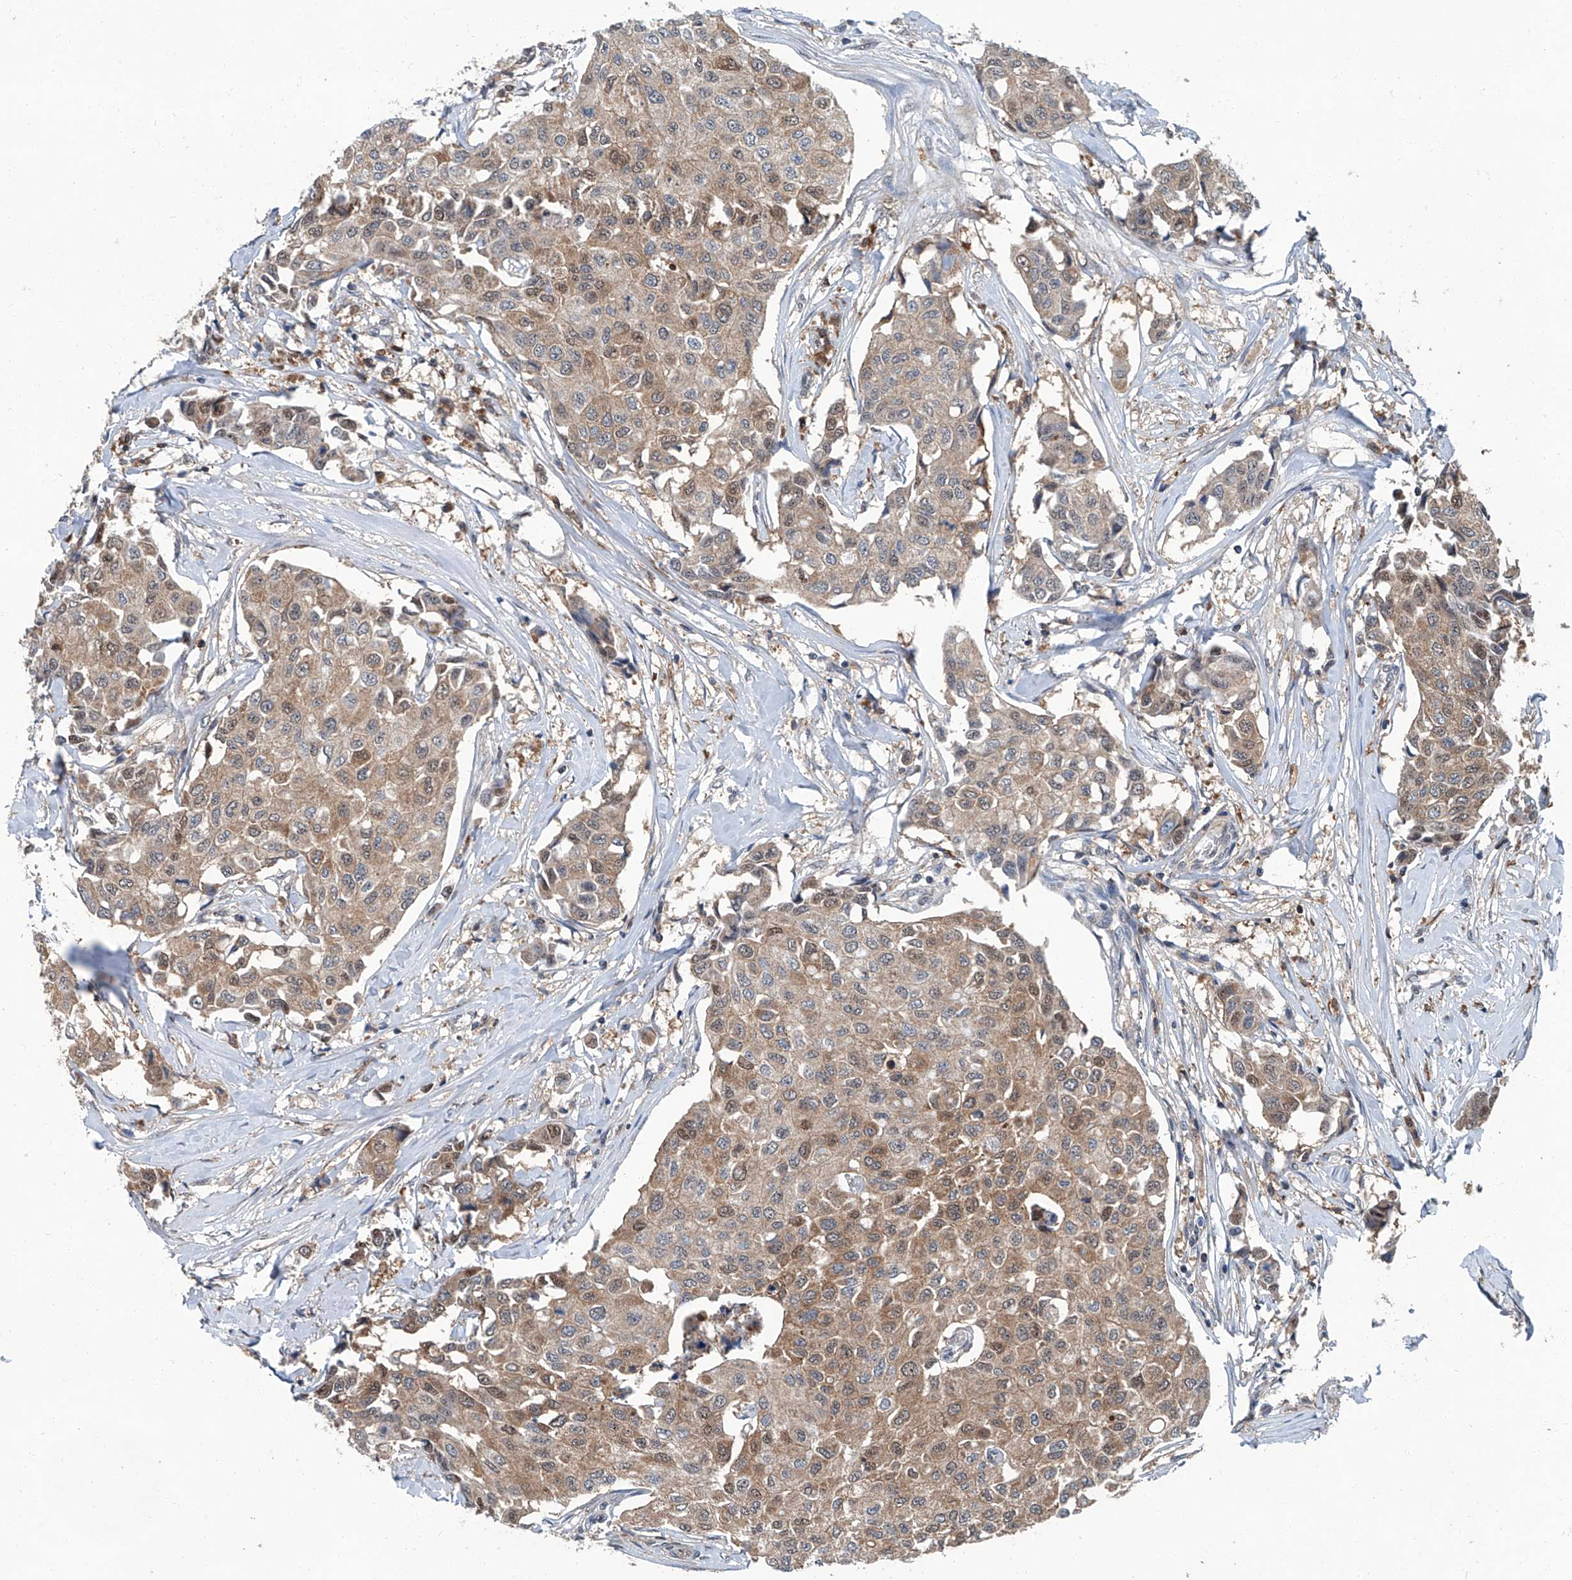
{"staining": {"intensity": "moderate", "quantity": ">75%", "location": "cytoplasmic/membranous"}, "tissue": "breast cancer", "cell_type": "Tumor cells", "image_type": "cancer", "snomed": [{"axis": "morphology", "description": "Duct carcinoma"}, {"axis": "topography", "description": "Breast"}], "caption": "There is medium levels of moderate cytoplasmic/membranous positivity in tumor cells of infiltrating ductal carcinoma (breast), as demonstrated by immunohistochemical staining (brown color).", "gene": "CLK1", "patient": {"sex": "female", "age": 80}}